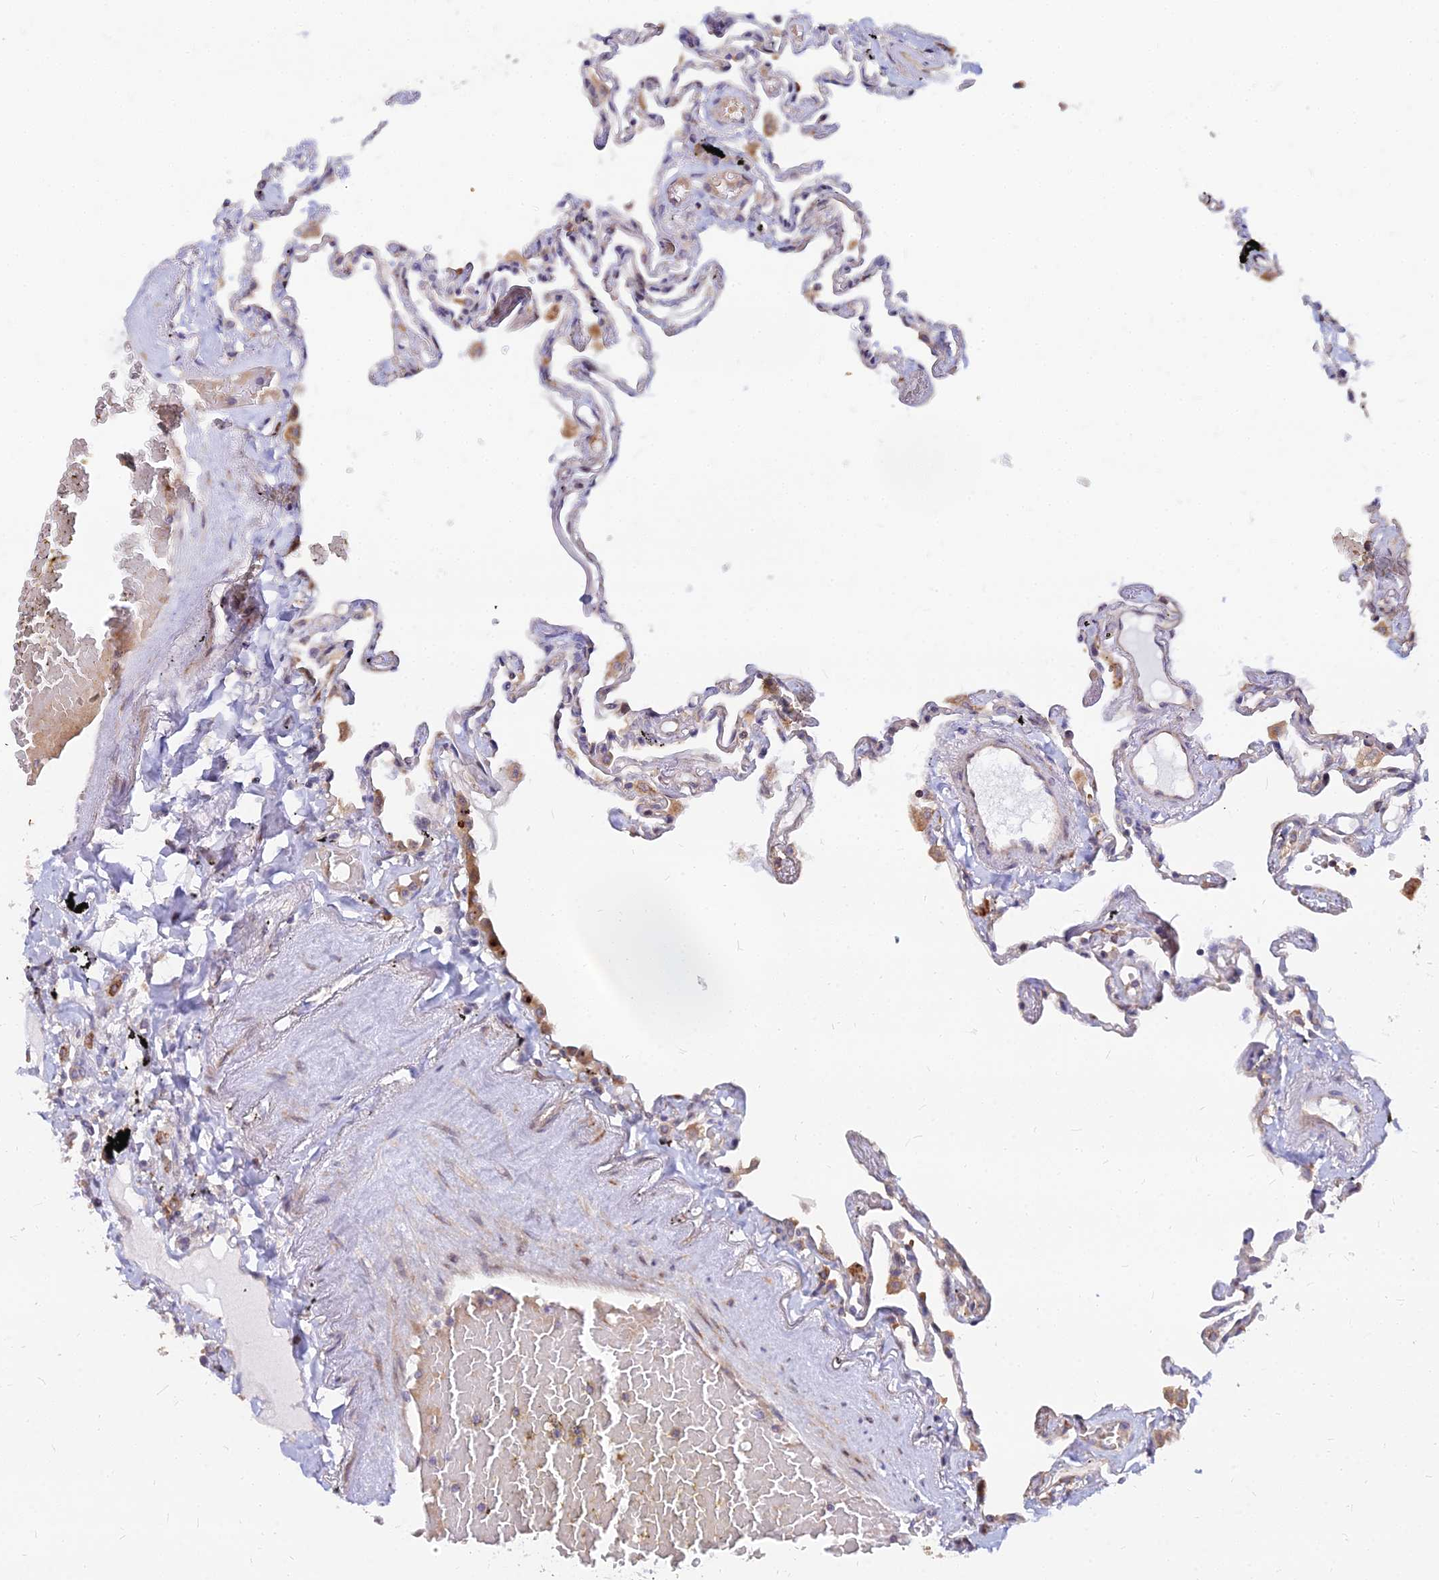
{"staining": {"intensity": "strong", "quantity": "25%-75%", "location": "cytoplasmic/membranous"}, "tissue": "lung", "cell_type": "Alveolar cells", "image_type": "normal", "snomed": [{"axis": "morphology", "description": "Normal tissue, NOS"}, {"axis": "topography", "description": "Lung"}], "caption": "Human lung stained for a protein (brown) displays strong cytoplasmic/membranous positive positivity in about 25%-75% of alveolar cells.", "gene": "CCT6A", "patient": {"sex": "female", "age": 67}}